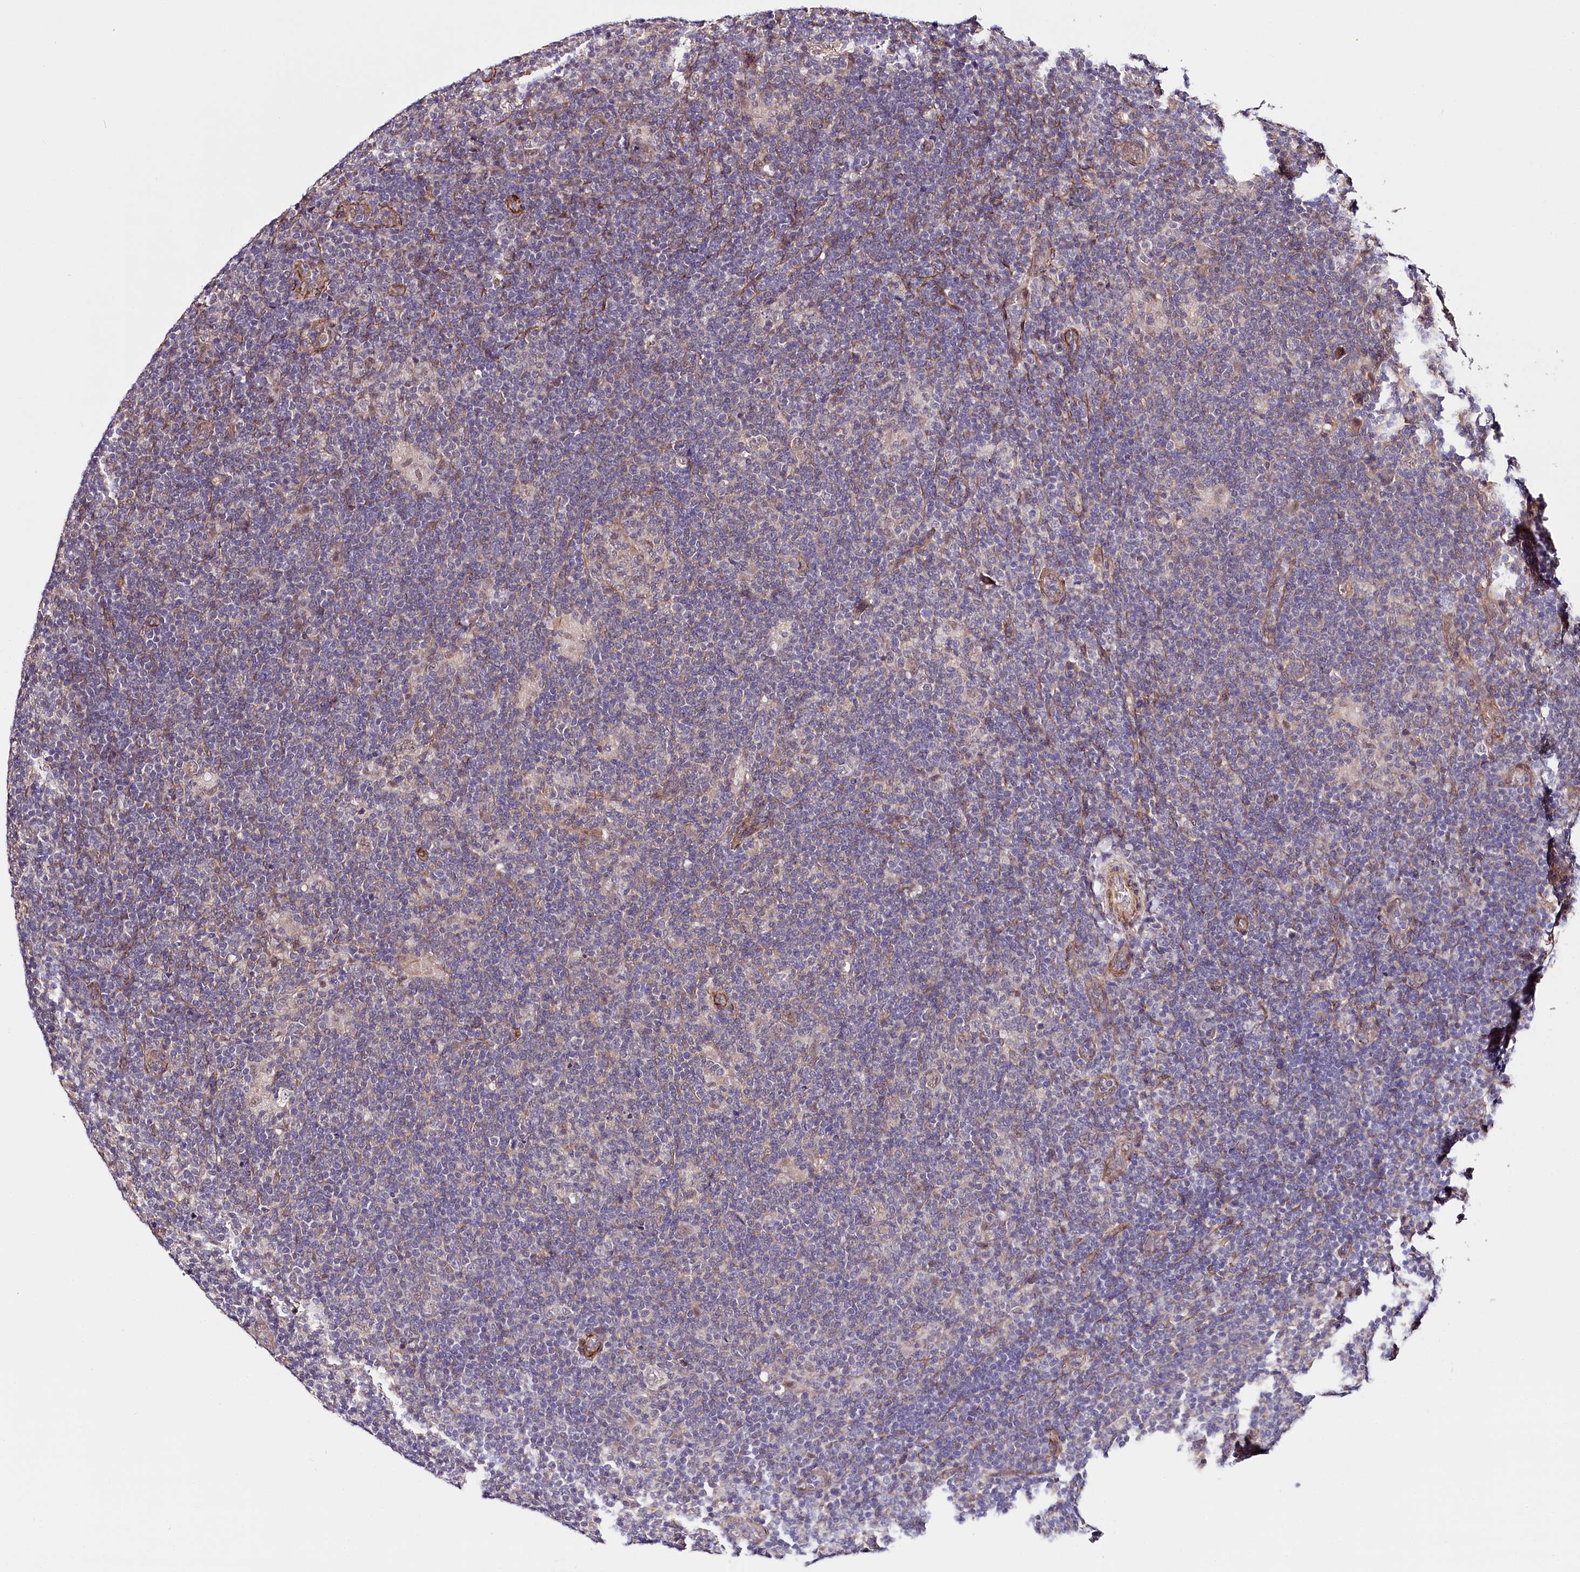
{"staining": {"intensity": "negative", "quantity": "none", "location": "none"}, "tissue": "lymphoma", "cell_type": "Tumor cells", "image_type": "cancer", "snomed": [{"axis": "morphology", "description": "Hodgkin's disease, NOS"}, {"axis": "topography", "description": "Lymph node"}], "caption": "IHC image of neoplastic tissue: lymphoma stained with DAB (3,3'-diaminobenzidine) shows no significant protein positivity in tumor cells.", "gene": "PPP2R5B", "patient": {"sex": "female", "age": 57}}